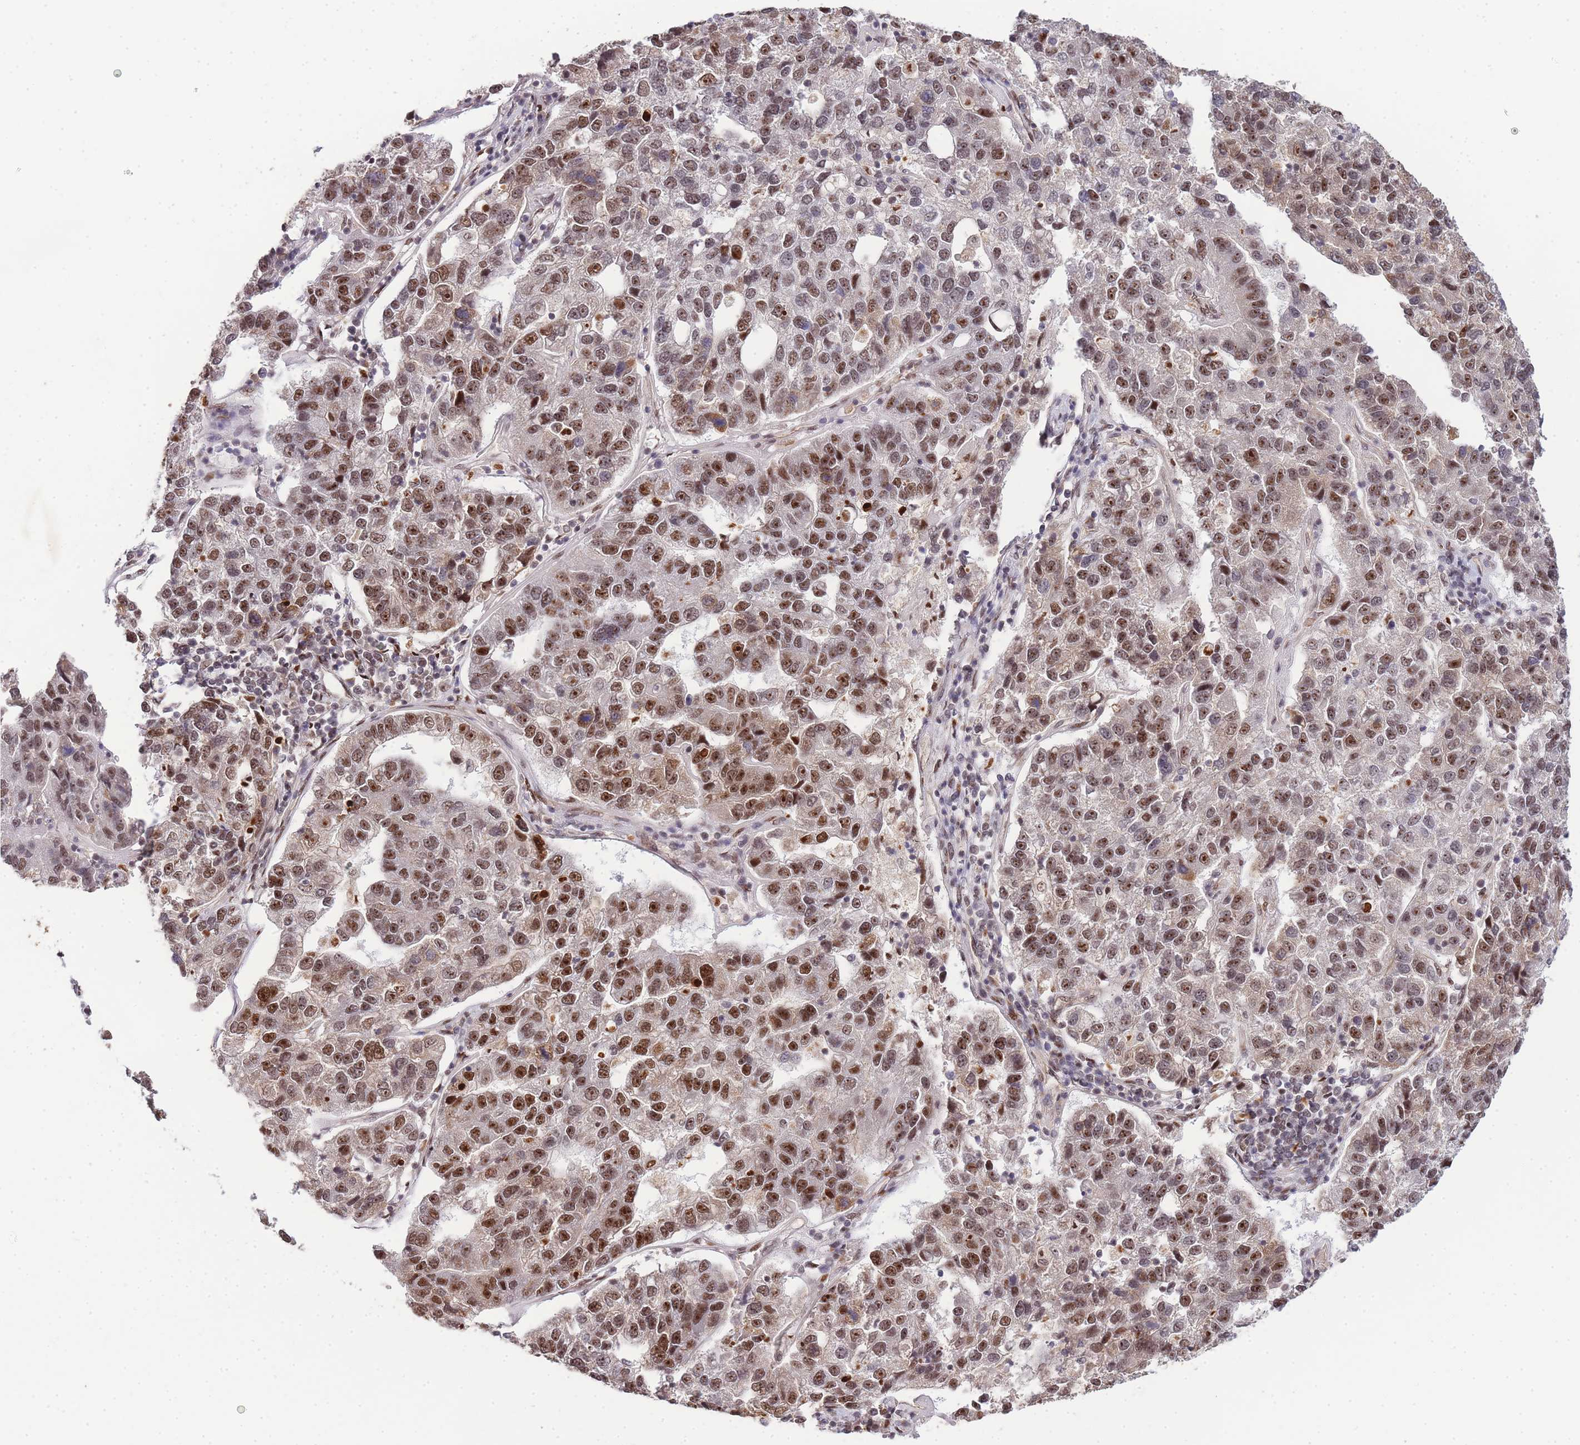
{"staining": {"intensity": "moderate", "quantity": ">75%", "location": "nuclear"}, "tissue": "pancreatic cancer", "cell_type": "Tumor cells", "image_type": "cancer", "snomed": [{"axis": "morphology", "description": "Adenocarcinoma, NOS"}, {"axis": "topography", "description": "Pancreas"}], "caption": "A high-resolution histopathology image shows immunohistochemistry staining of pancreatic adenocarcinoma, which exhibits moderate nuclear staining in approximately >75% of tumor cells.", "gene": "PRKDC", "patient": {"sex": "female", "age": 61}}